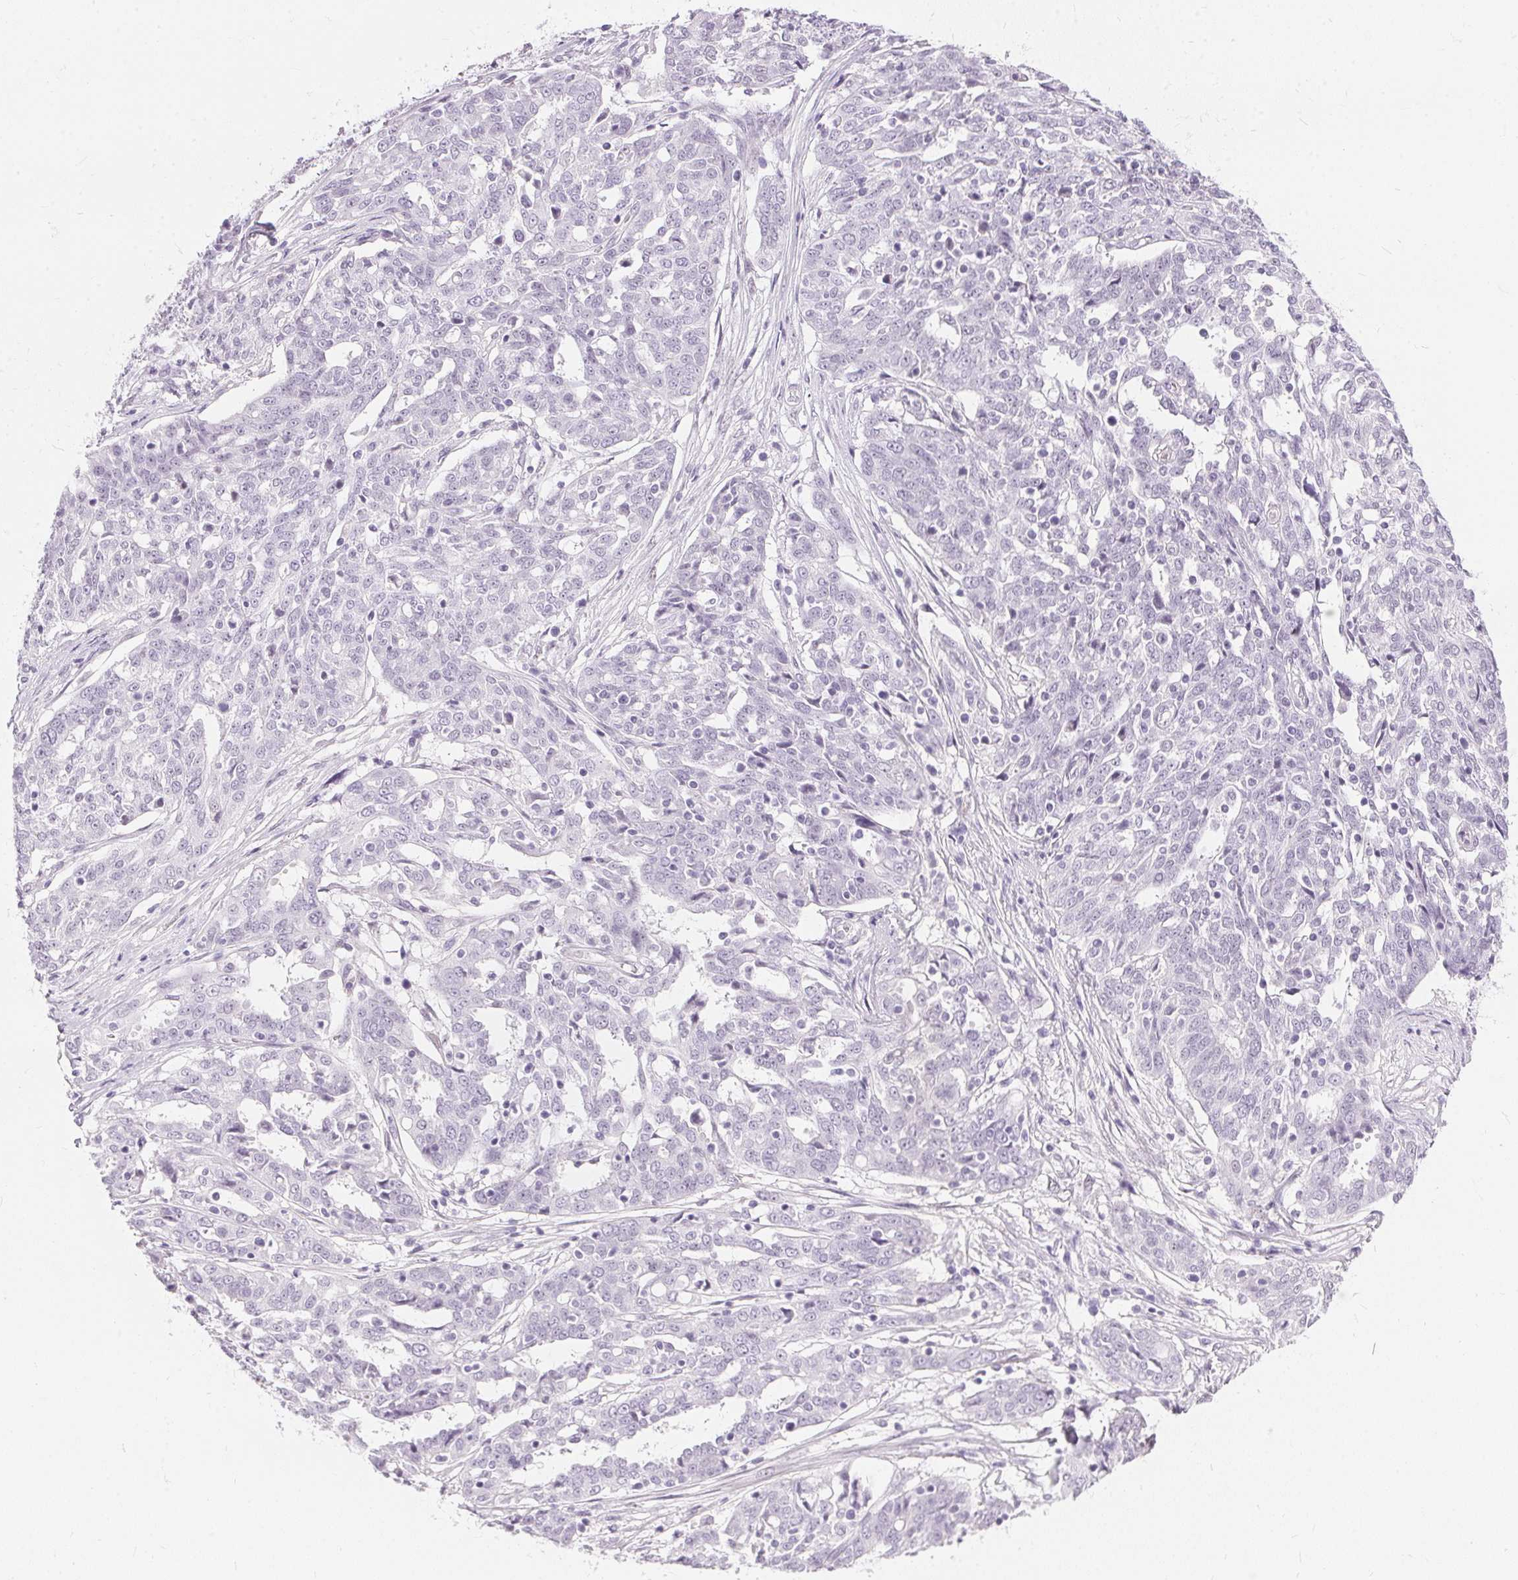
{"staining": {"intensity": "negative", "quantity": "none", "location": "none"}, "tissue": "ovarian cancer", "cell_type": "Tumor cells", "image_type": "cancer", "snomed": [{"axis": "morphology", "description": "Cystadenocarcinoma, serous, NOS"}, {"axis": "topography", "description": "Ovary"}], "caption": "Ovarian serous cystadenocarcinoma was stained to show a protein in brown. There is no significant staining in tumor cells.", "gene": "GBP6", "patient": {"sex": "female", "age": 67}}